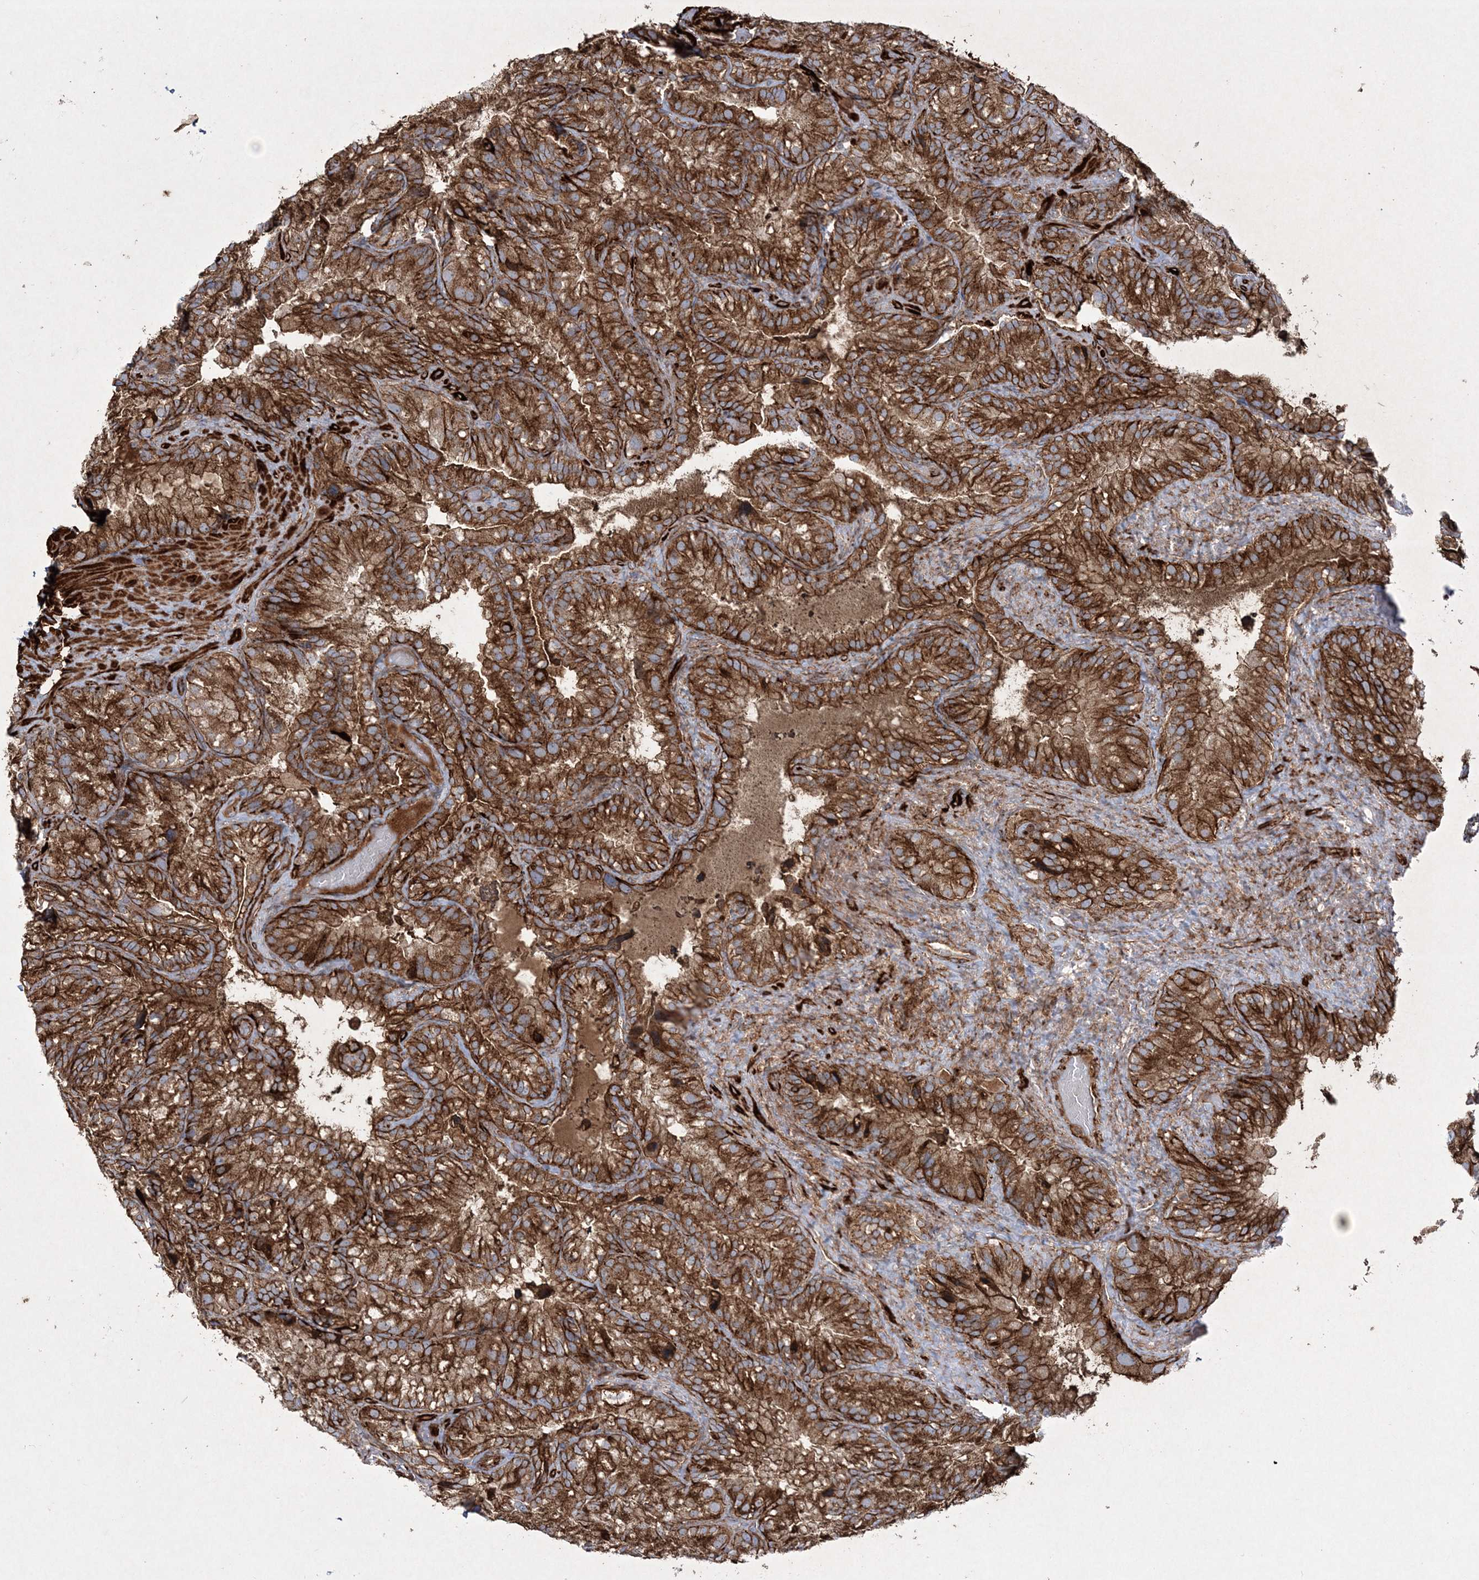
{"staining": {"intensity": "strong", "quantity": ">75%", "location": "cytoplasmic/membranous"}, "tissue": "seminal vesicle", "cell_type": "Glandular cells", "image_type": "normal", "snomed": [{"axis": "morphology", "description": "Normal tissue, NOS"}, {"axis": "topography", "description": "Prostate"}, {"axis": "topography", "description": "Seminal veicle"}], "caption": "Immunohistochemical staining of normal human seminal vesicle exhibits >75% levels of strong cytoplasmic/membranous protein staining in about >75% of glandular cells.", "gene": "RICTOR", "patient": {"sex": "male", "age": 68}}